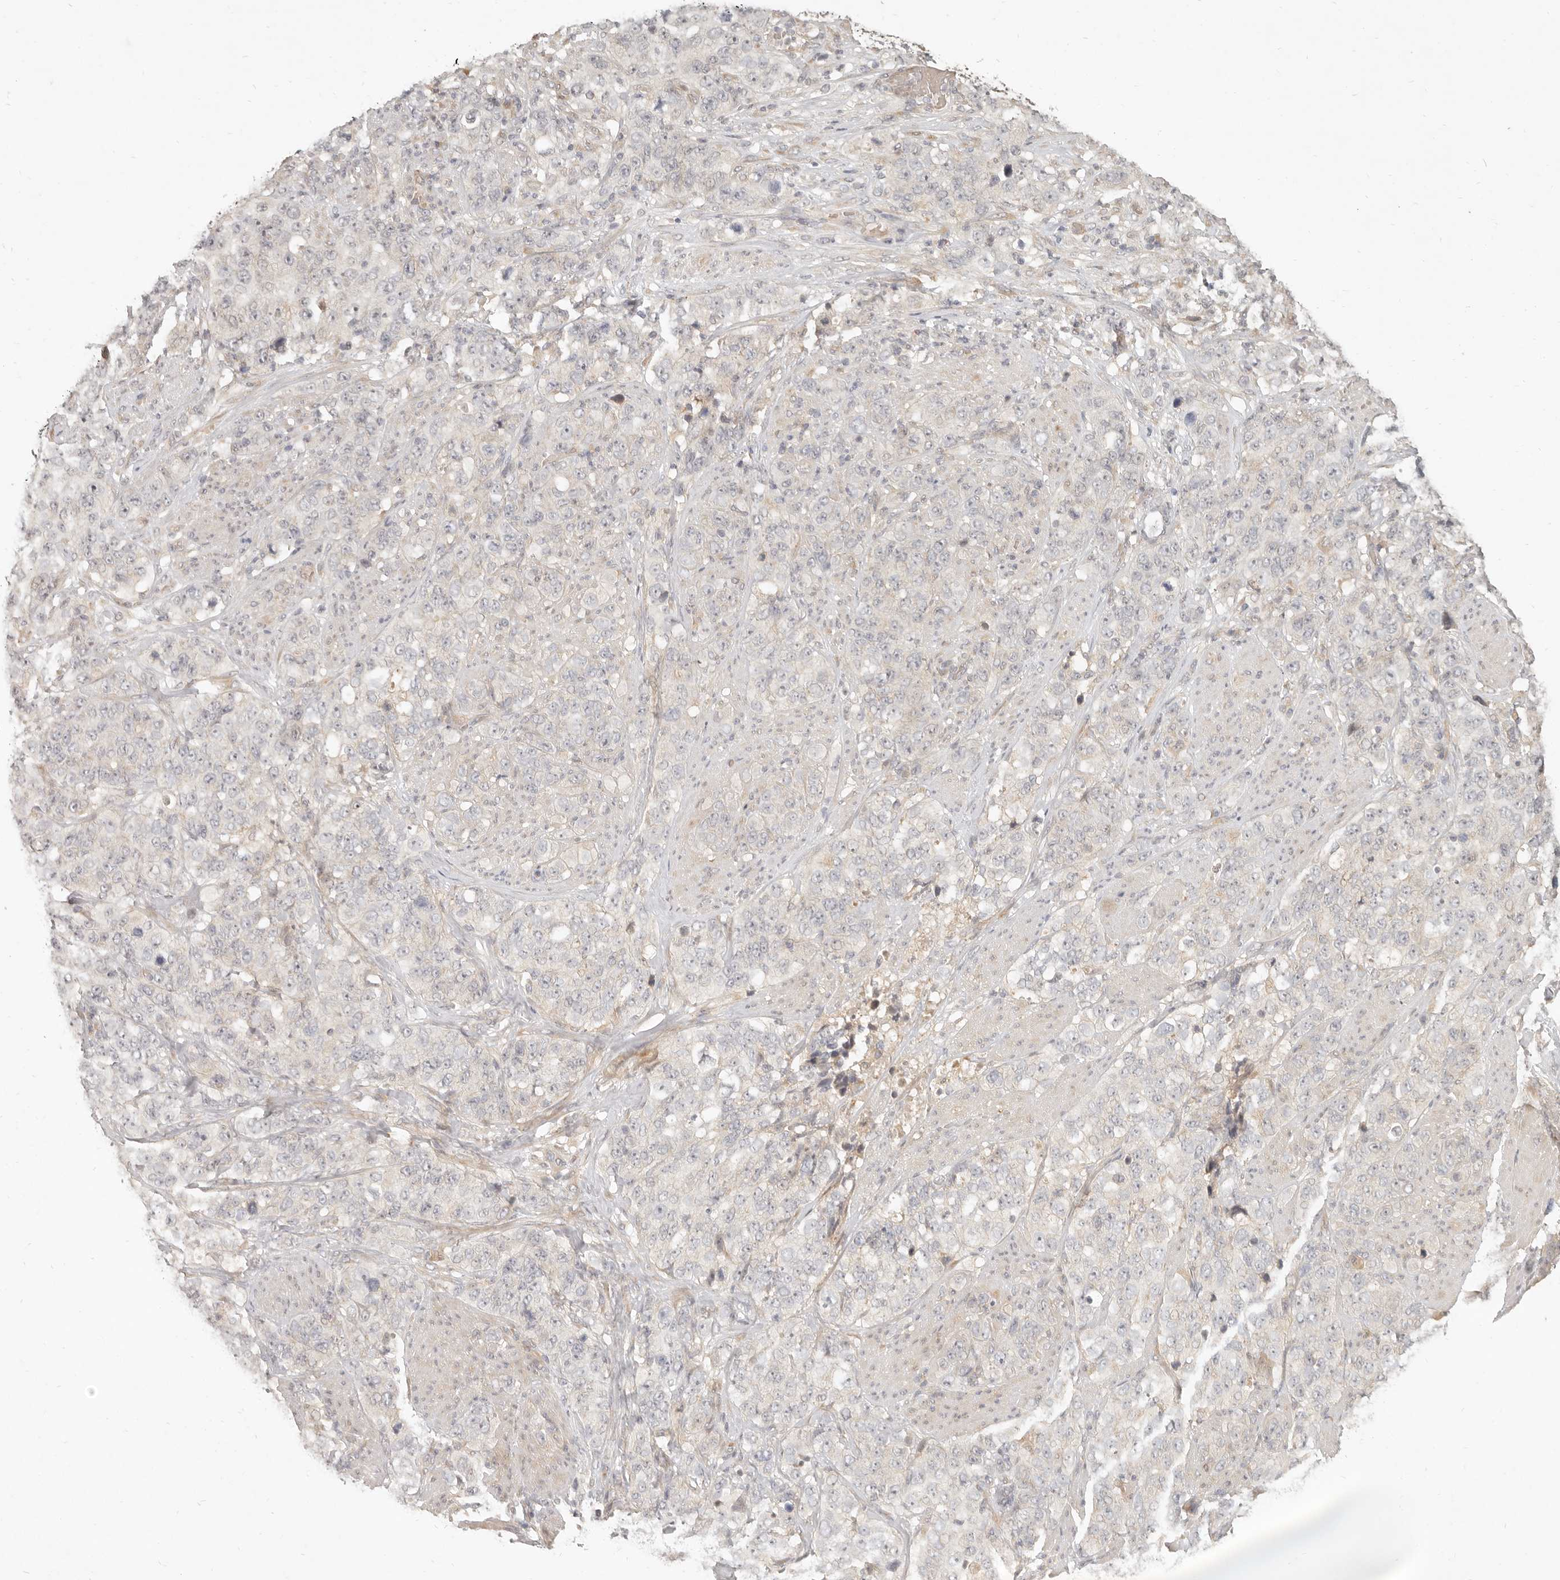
{"staining": {"intensity": "negative", "quantity": "none", "location": "none"}, "tissue": "stomach cancer", "cell_type": "Tumor cells", "image_type": "cancer", "snomed": [{"axis": "morphology", "description": "Adenocarcinoma, NOS"}, {"axis": "topography", "description": "Stomach"}], "caption": "Immunohistochemical staining of human adenocarcinoma (stomach) displays no significant expression in tumor cells.", "gene": "UBXN11", "patient": {"sex": "male", "age": 48}}